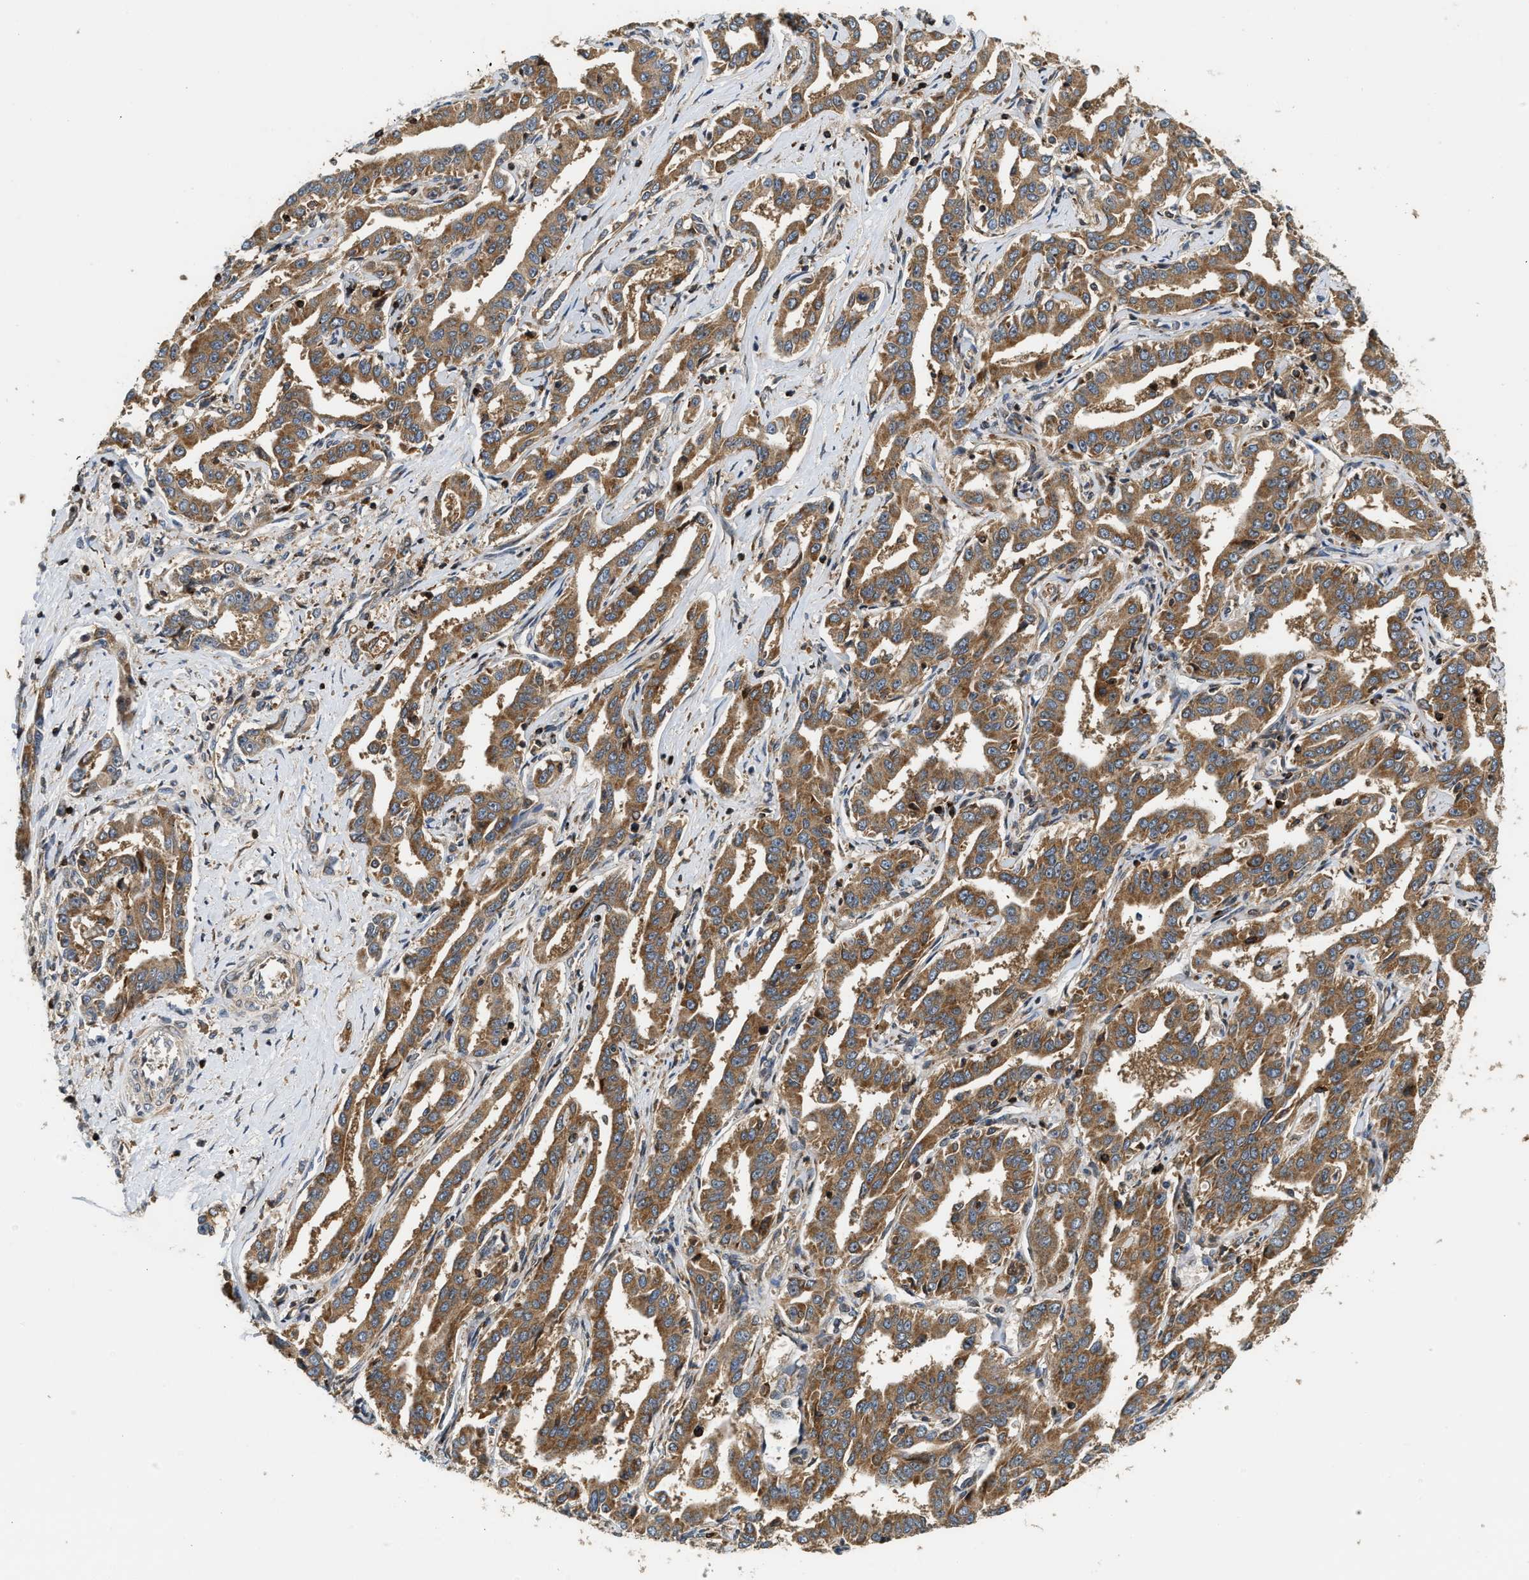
{"staining": {"intensity": "moderate", "quantity": ">75%", "location": "cytoplasmic/membranous"}, "tissue": "liver cancer", "cell_type": "Tumor cells", "image_type": "cancer", "snomed": [{"axis": "morphology", "description": "Cholangiocarcinoma"}, {"axis": "topography", "description": "Liver"}], "caption": "Immunohistochemical staining of human liver cancer reveals medium levels of moderate cytoplasmic/membranous positivity in about >75% of tumor cells.", "gene": "SNX5", "patient": {"sex": "male", "age": 59}}